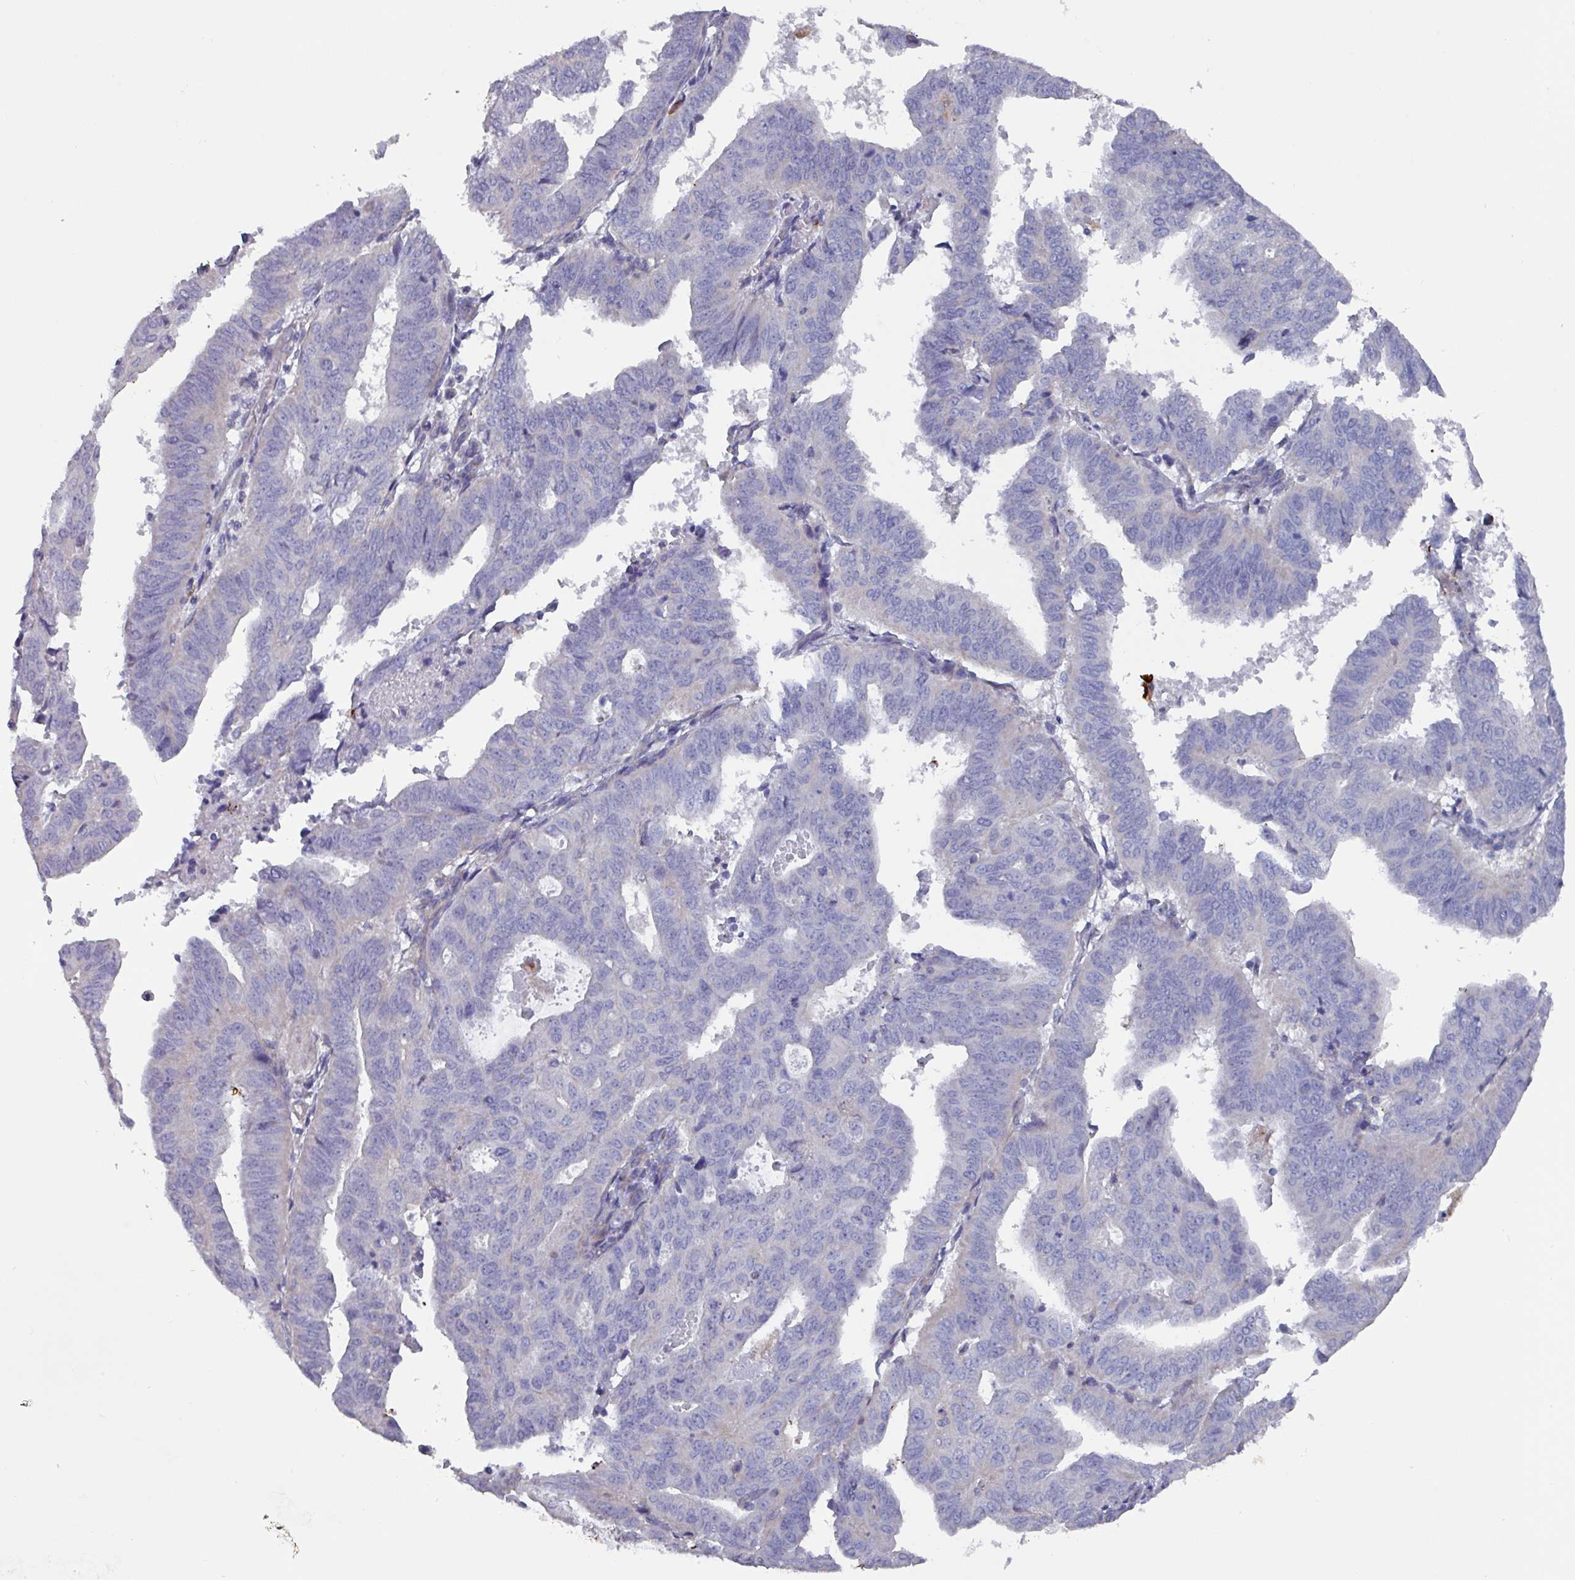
{"staining": {"intensity": "negative", "quantity": "none", "location": "none"}, "tissue": "endometrial cancer", "cell_type": "Tumor cells", "image_type": "cancer", "snomed": [{"axis": "morphology", "description": "Adenocarcinoma, NOS"}, {"axis": "topography", "description": "Uterus"}], "caption": "The micrograph reveals no staining of tumor cells in adenocarcinoma (endometrial).", "gene": "UQCC2", "patient": {"sex": "female", "age": 77}}